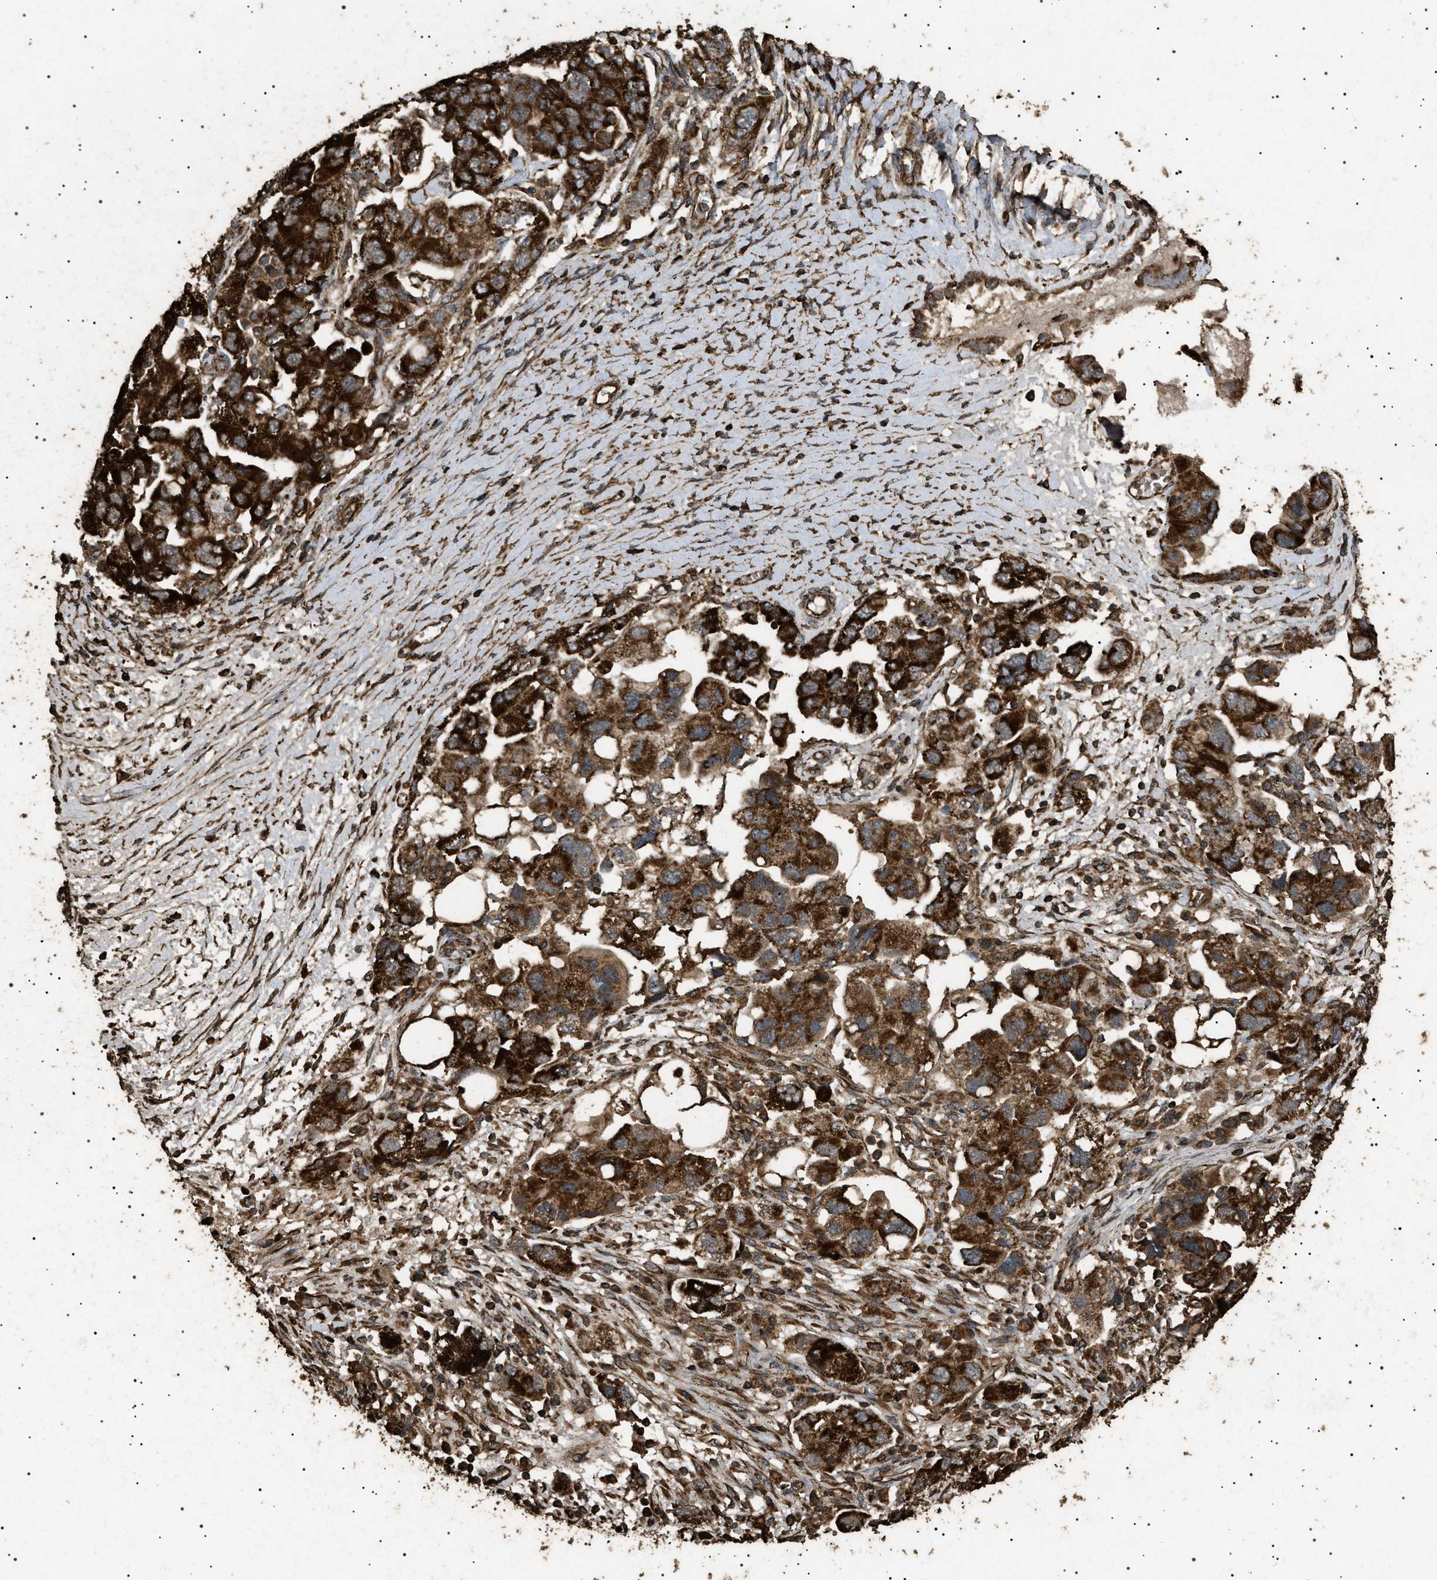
{"staining": {"intensity": "strong", "quantity": ">75%", "location": "cytoplasmic/membranous"}, "tissue": "ovarian cancer", "cell_type": "Tumor cells", "image_type": "cancer", "snomed": [{"axis": "morphology", "description": "Carcinoma, NOS"}, {"axis": "morphology", "description": "Cystadenocarcinoma, serous, NOS"}, {"axis": "topography", "description": "Ovary"}], "caption": "Immunohistochemical staining of human ovarian carcinoma shows strong cytoplasmic/membranous protein positivity in about >75% of tumor cells. The protein of interest is stained brown, and the nuclei are stained in blue (DAB (3,3'-diaminobenzidine) IHC with brightfield microscopy, high magnification).", "gene": "CYRIA", "patient": {"sex": "female", "age": 69}}